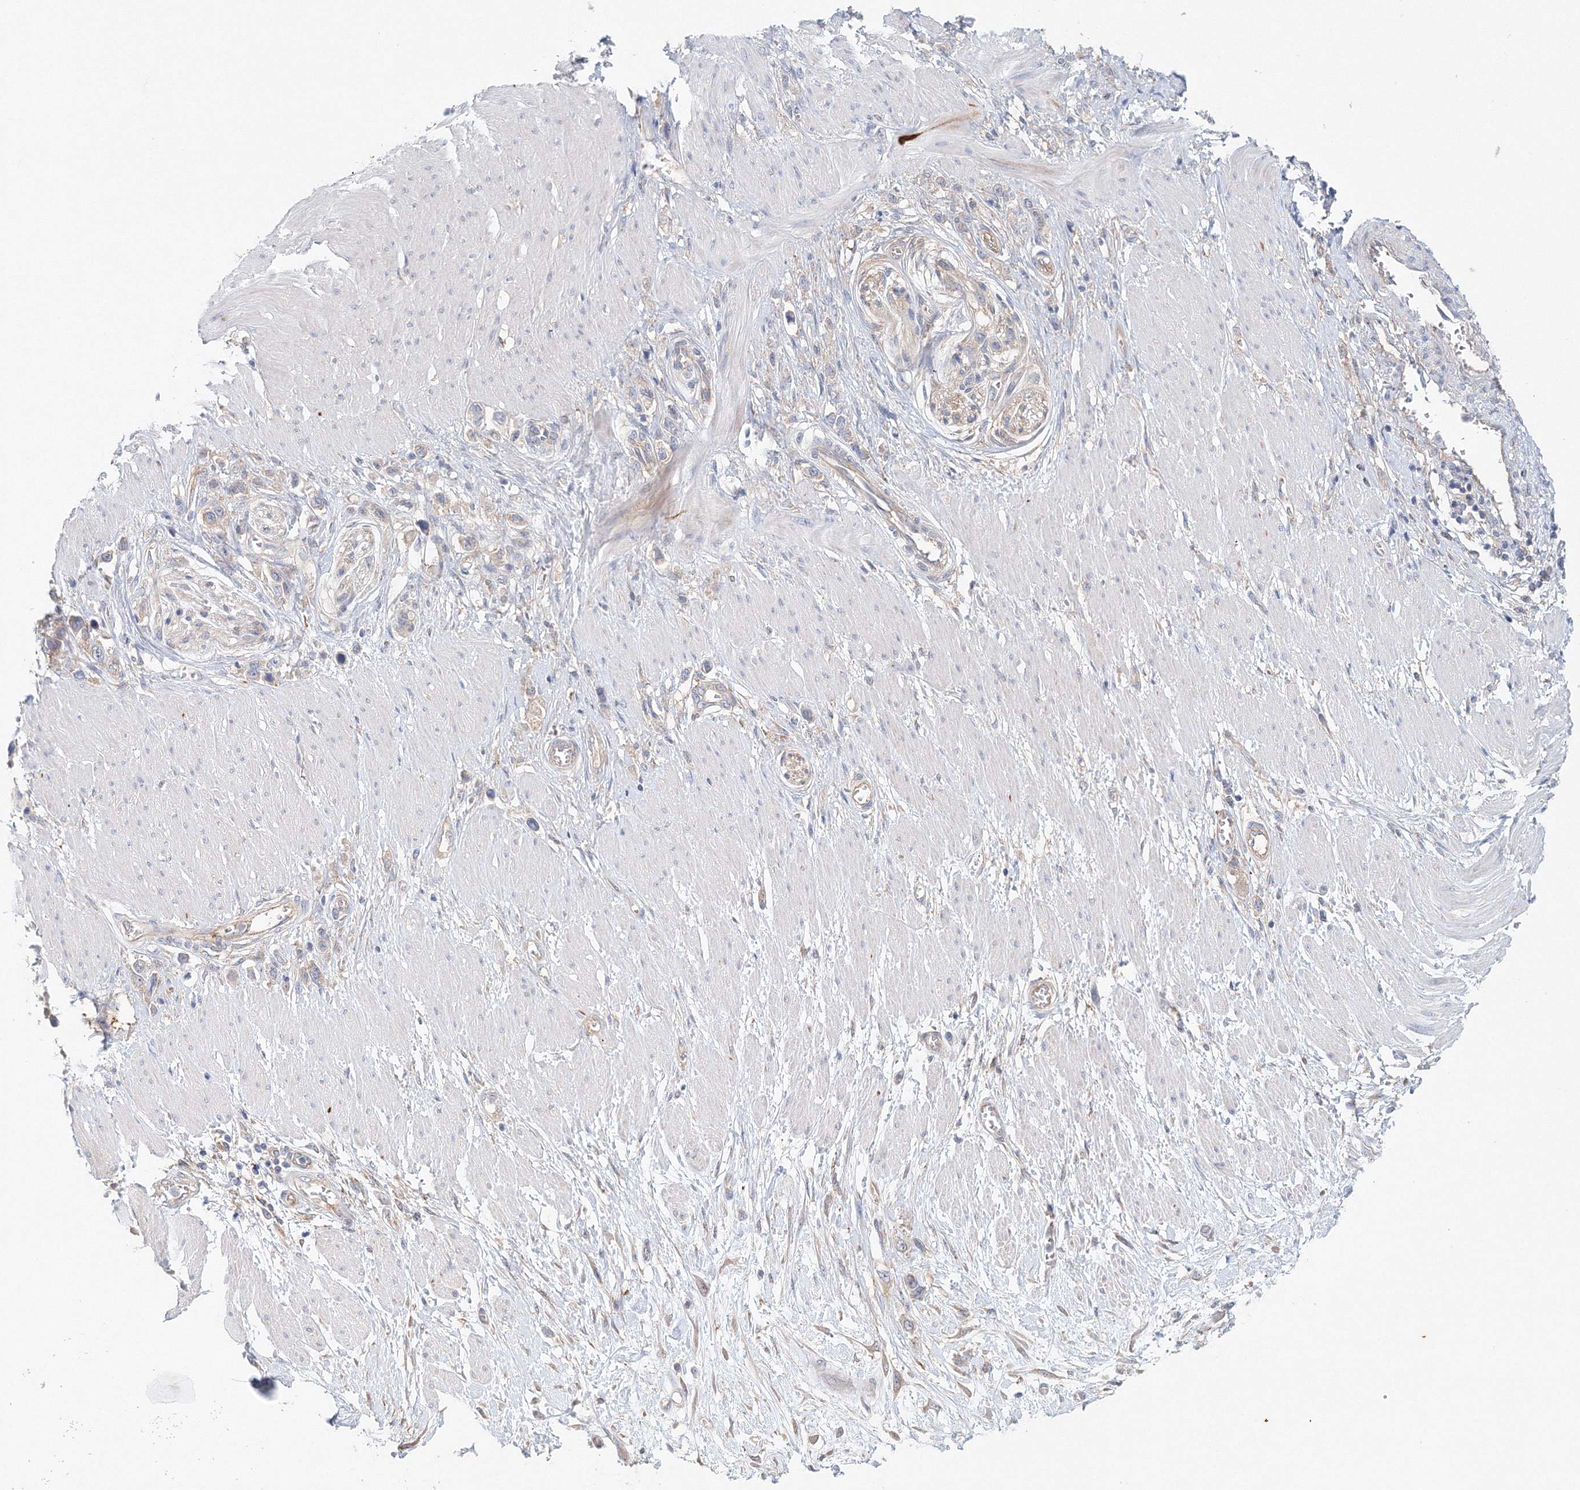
{"staining": {"intensity": "negative", "quantity": "none", "location": "none"}, "tissue": "stomach cancer", "cell_type": "Tumor cells", "image_type": "cancer", "snomed": [{"axis": "morphology", "description": "Normal tissue, NOS"}, {"axis": "morphology", "description": "Adenocarcinoma, NOS"}, {"axis": "topography", "description": "Stomach, upper"}, {"axis": "topography", "description": "Stomach"}], "caption": "Tumor cells show no significant staining in stomach cancer. Brightfield microscopy of IHC stained with DAB (3,3'-diaminobenzidine) (brown) and hematoxylin (blue), captured at high magnification.", "gene": "TPRKB", "patient": {"sex": "female", "age": 65}}